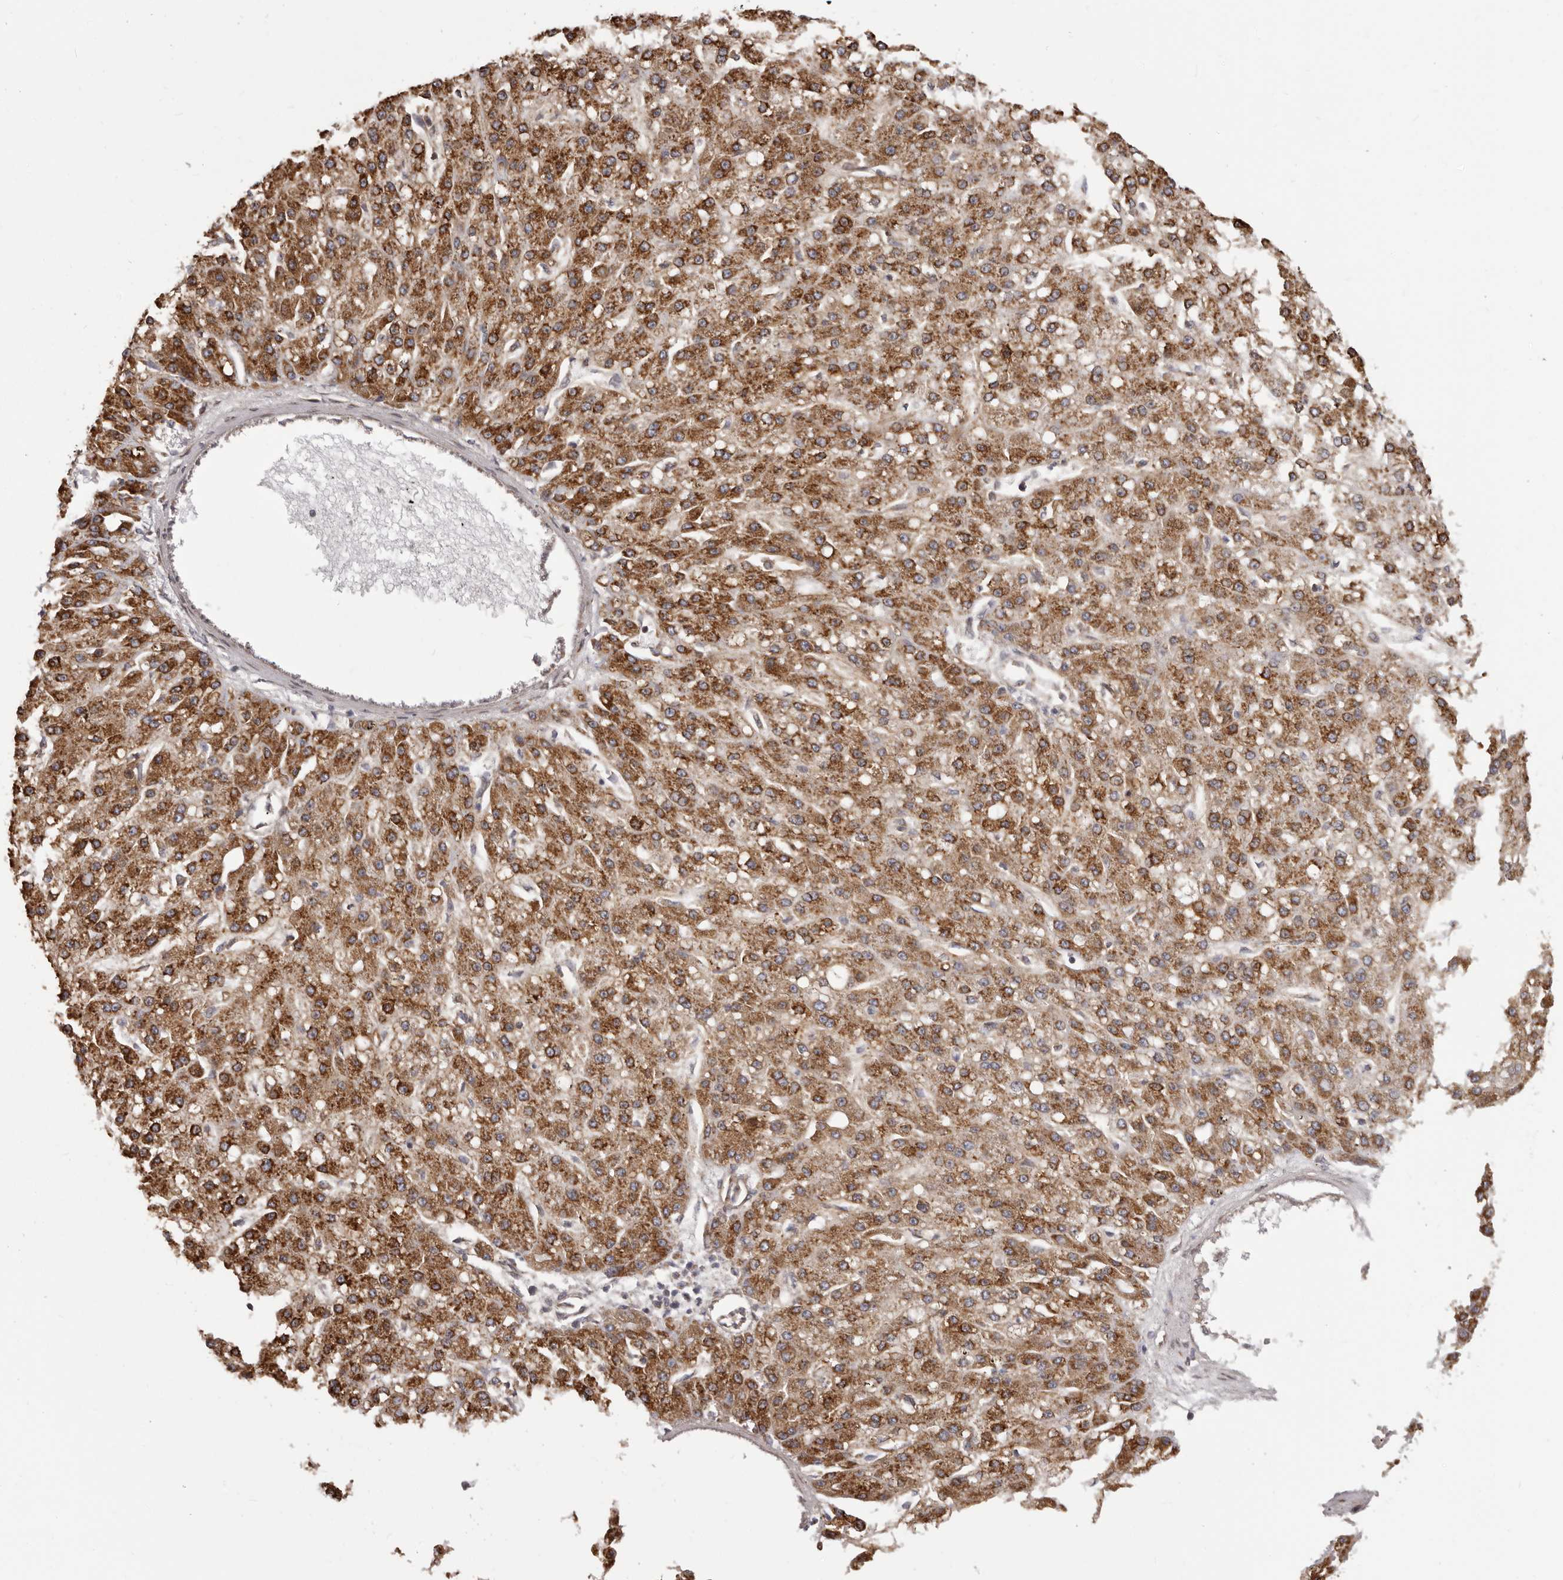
{"staining": {"intensity": "strong", "quantity": ">75%", "location": "cytoplasmic/membranous"}, "tissue": "liver cancer", "cell_type": "Tumor cells", "image_type": "cancer", "snomed": [{"axis": "morphology", "description": "Carcinoma, Hepatocellular, NOS"}, {"axis": "topography", "description": "Liver"}], "caption": "An immunohistochemistry (IHC) photomicrograph of neoplastic tissue is shown. Protein staining in brown highlights strong cytoplasmic/membranous positivity in hepatocellular carcinoma (liver) within tumor cells.", "gene": "CHRM2", "patient": {"sex": "male", "age": 67}}